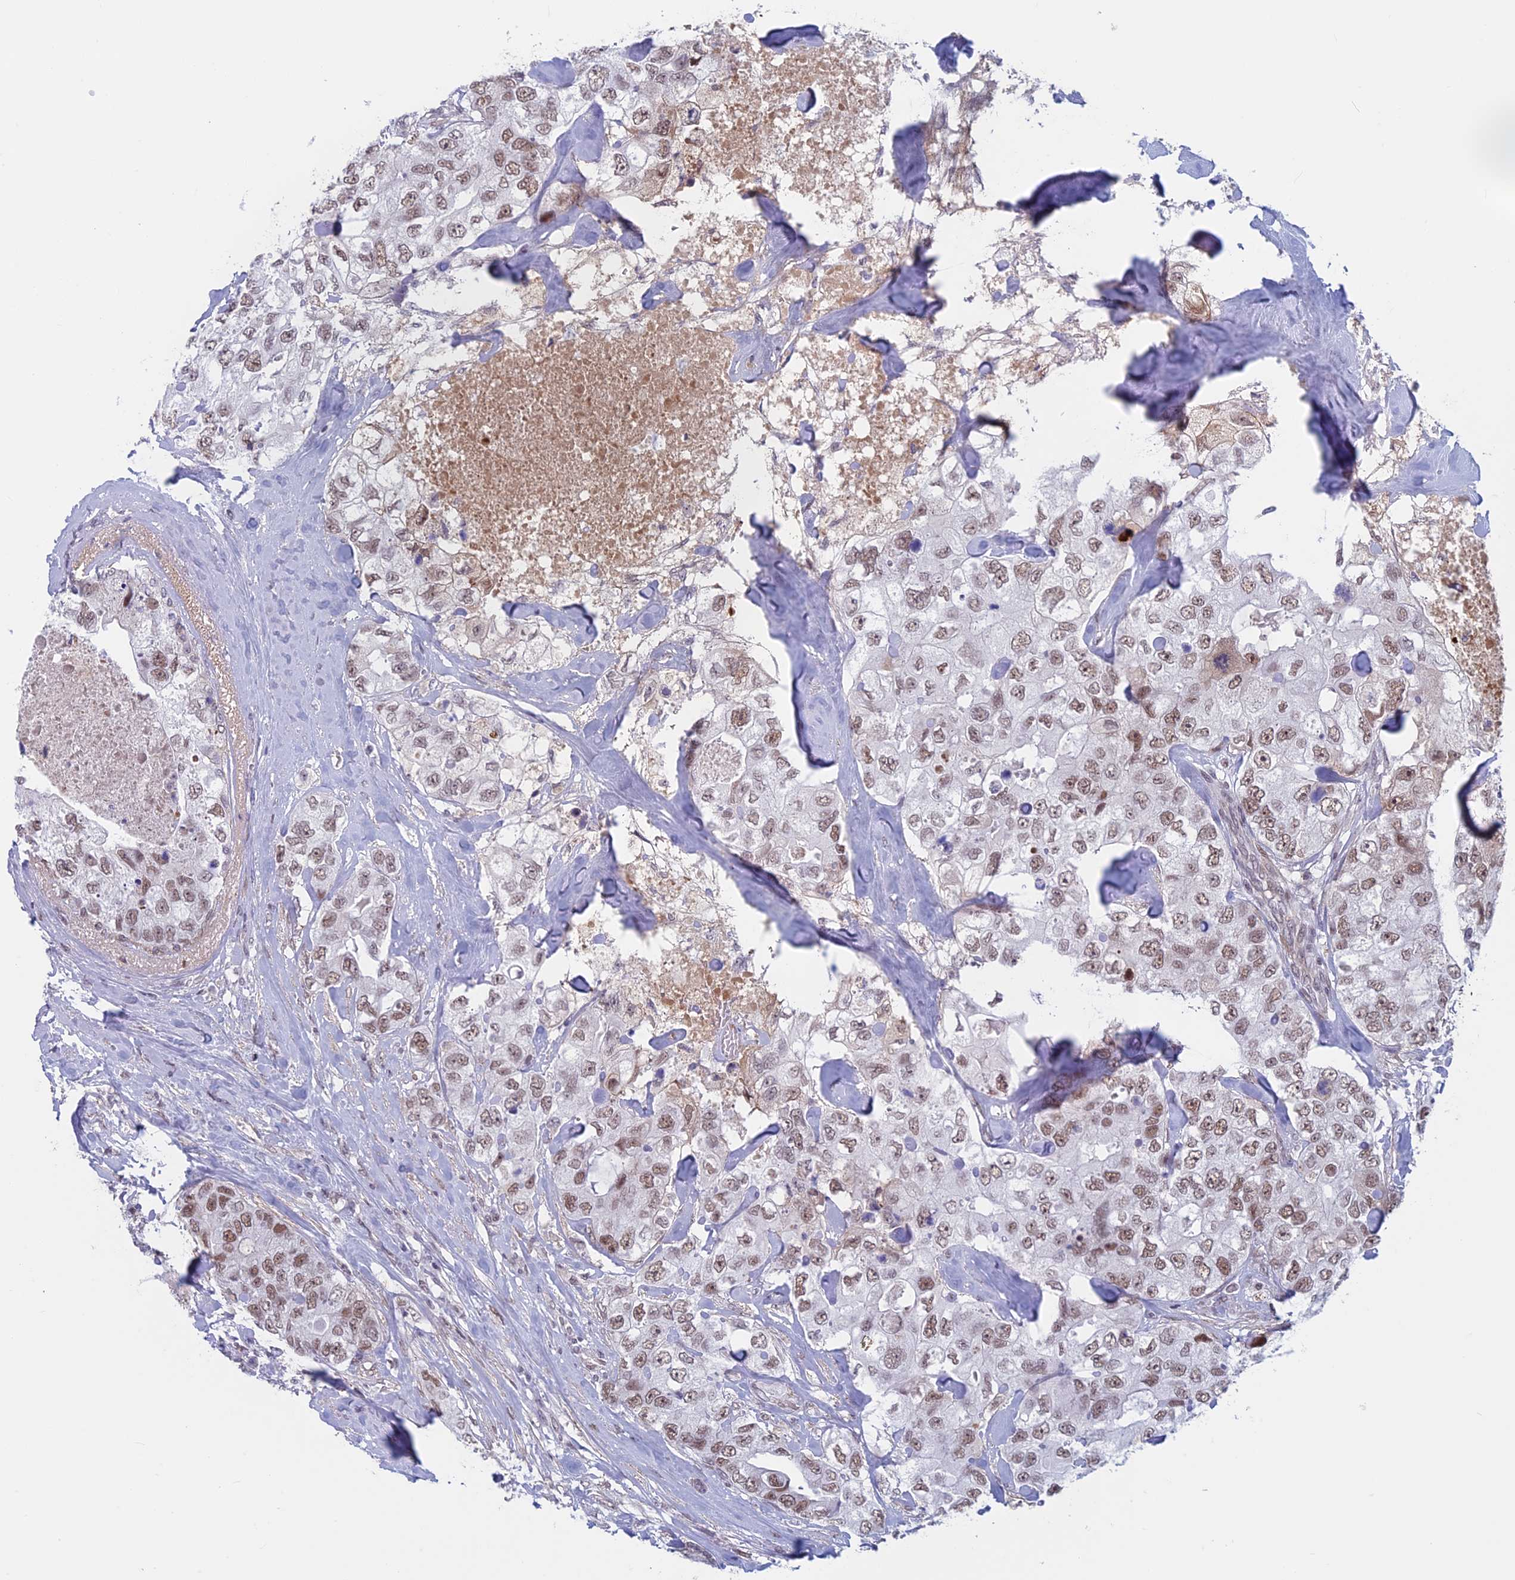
{"staining": {"intensity": "moderate", "quantity": ">75%", "location": "nuclear"}, "tissue": "breast cancer", "cell_type": "Tumor cells", "image_type": "cancer", "snomed": [{"axis": "morphology", "description": "Duct carcinoma"}, {"axis": "topography", "description": "Breast"}], "caption": "Tumor cells reveal medium levels of moderate nuclear expression in about >75% of cells in human breast cancer (invasive ductal carcinoma). (Brightfield microscopy of DAB IHC at high magnification).", "gene": "ASH2L", "patient": {"sex": "female", "age": 62}}